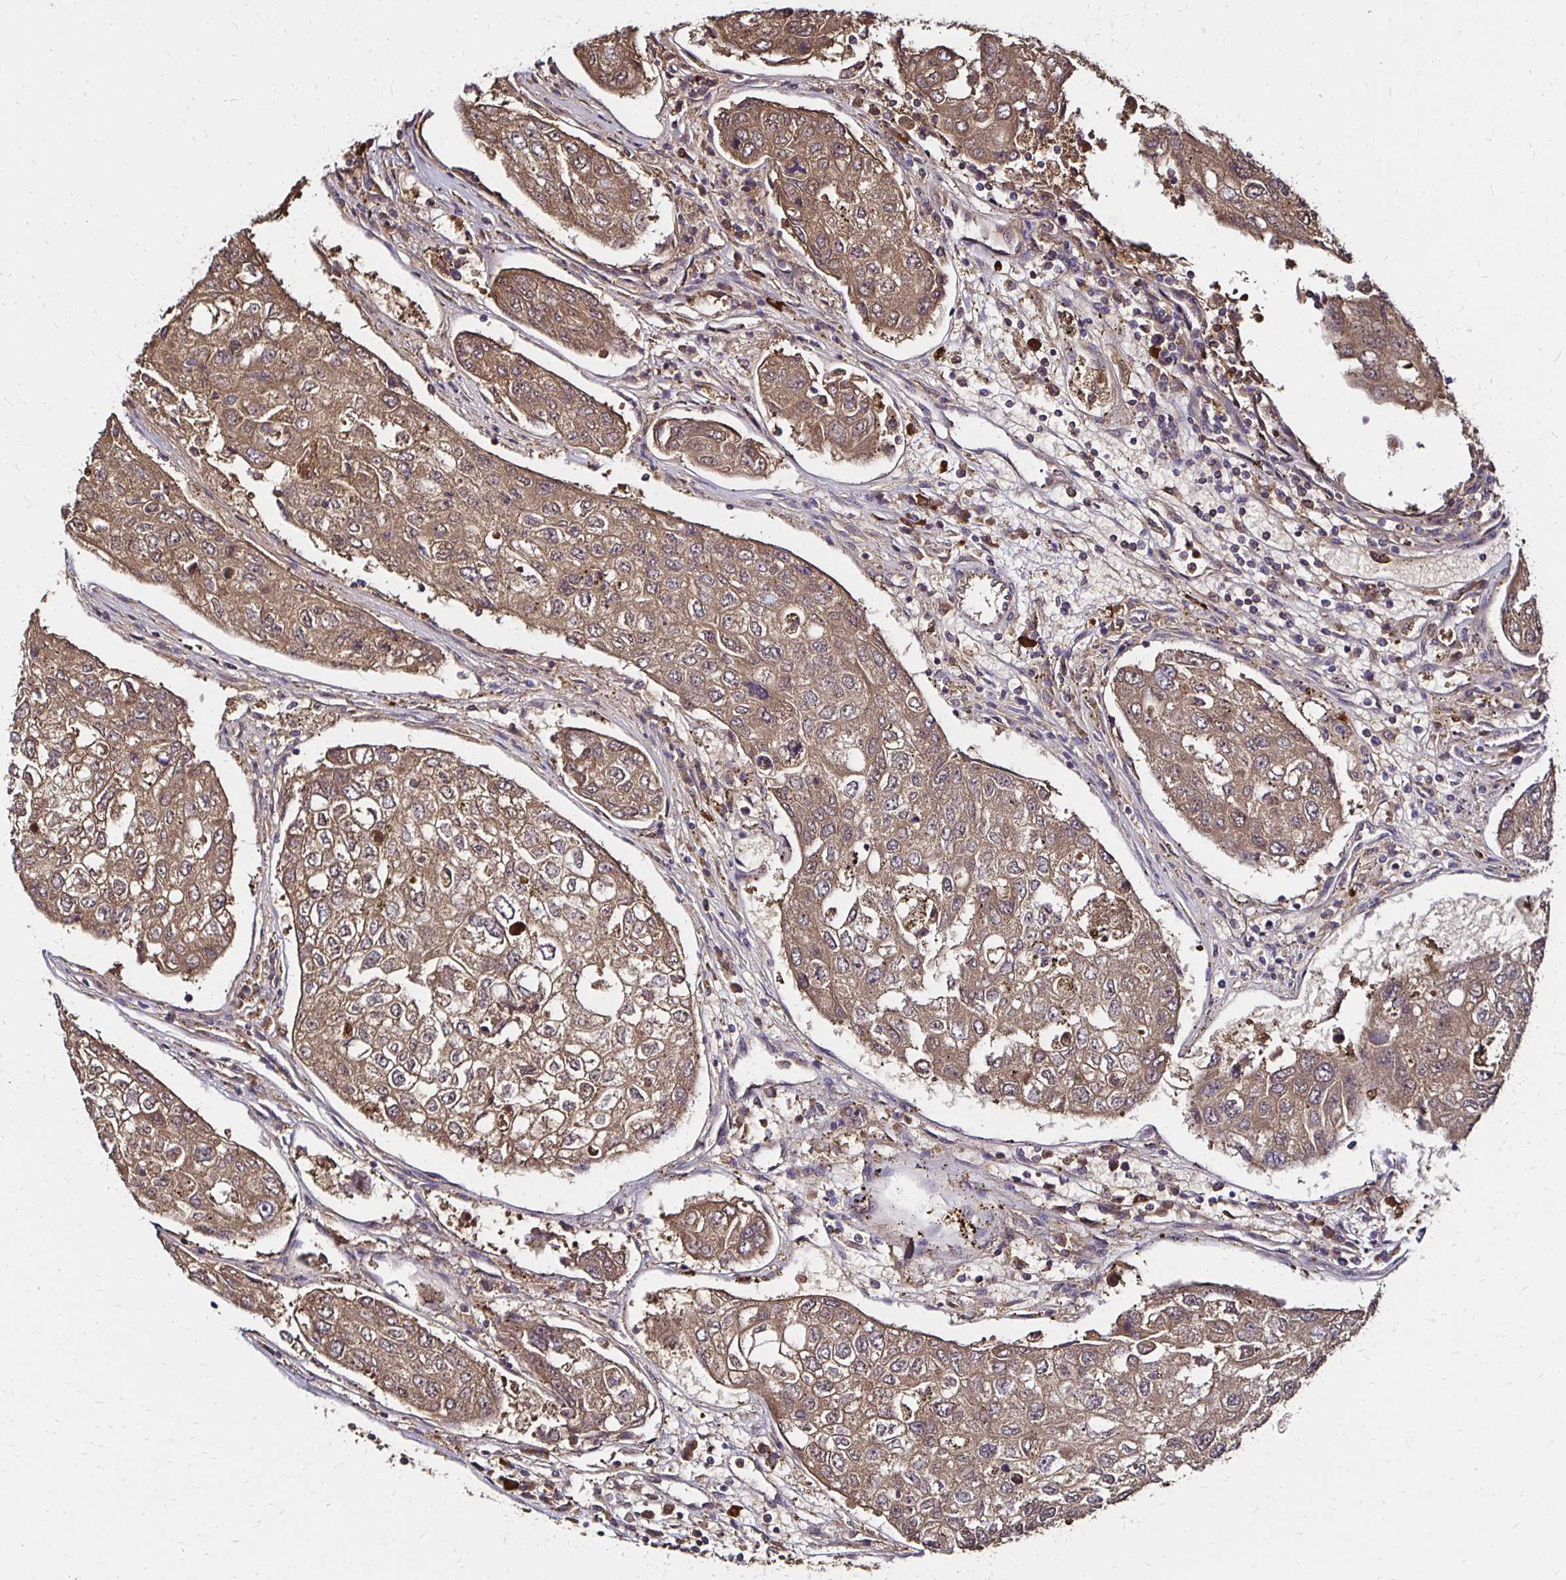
{"staining": {"intensity": "moderate", "quantity": ">75%", "location": "cytoplasmic/membranous"}, "tissue": "urothelial cancer", "cell_type": "Tumor cells", "image_type": "cancer", "snomed": [{"axis": "morphology", "description": "Urothelial carcinoma, High grade"}, {"axis": "topography", "description": "Lymph node"}, {"axis": "topography", "description": "Urinary bladder"}], "caption": "Human urothelial cancer stained with a brown dye shows moderate cytoplasmic/membranous positive staining in approximately >75% of tumor cells.", "gene": "TXN", "patient": {"sex": "male", "age": 51}}